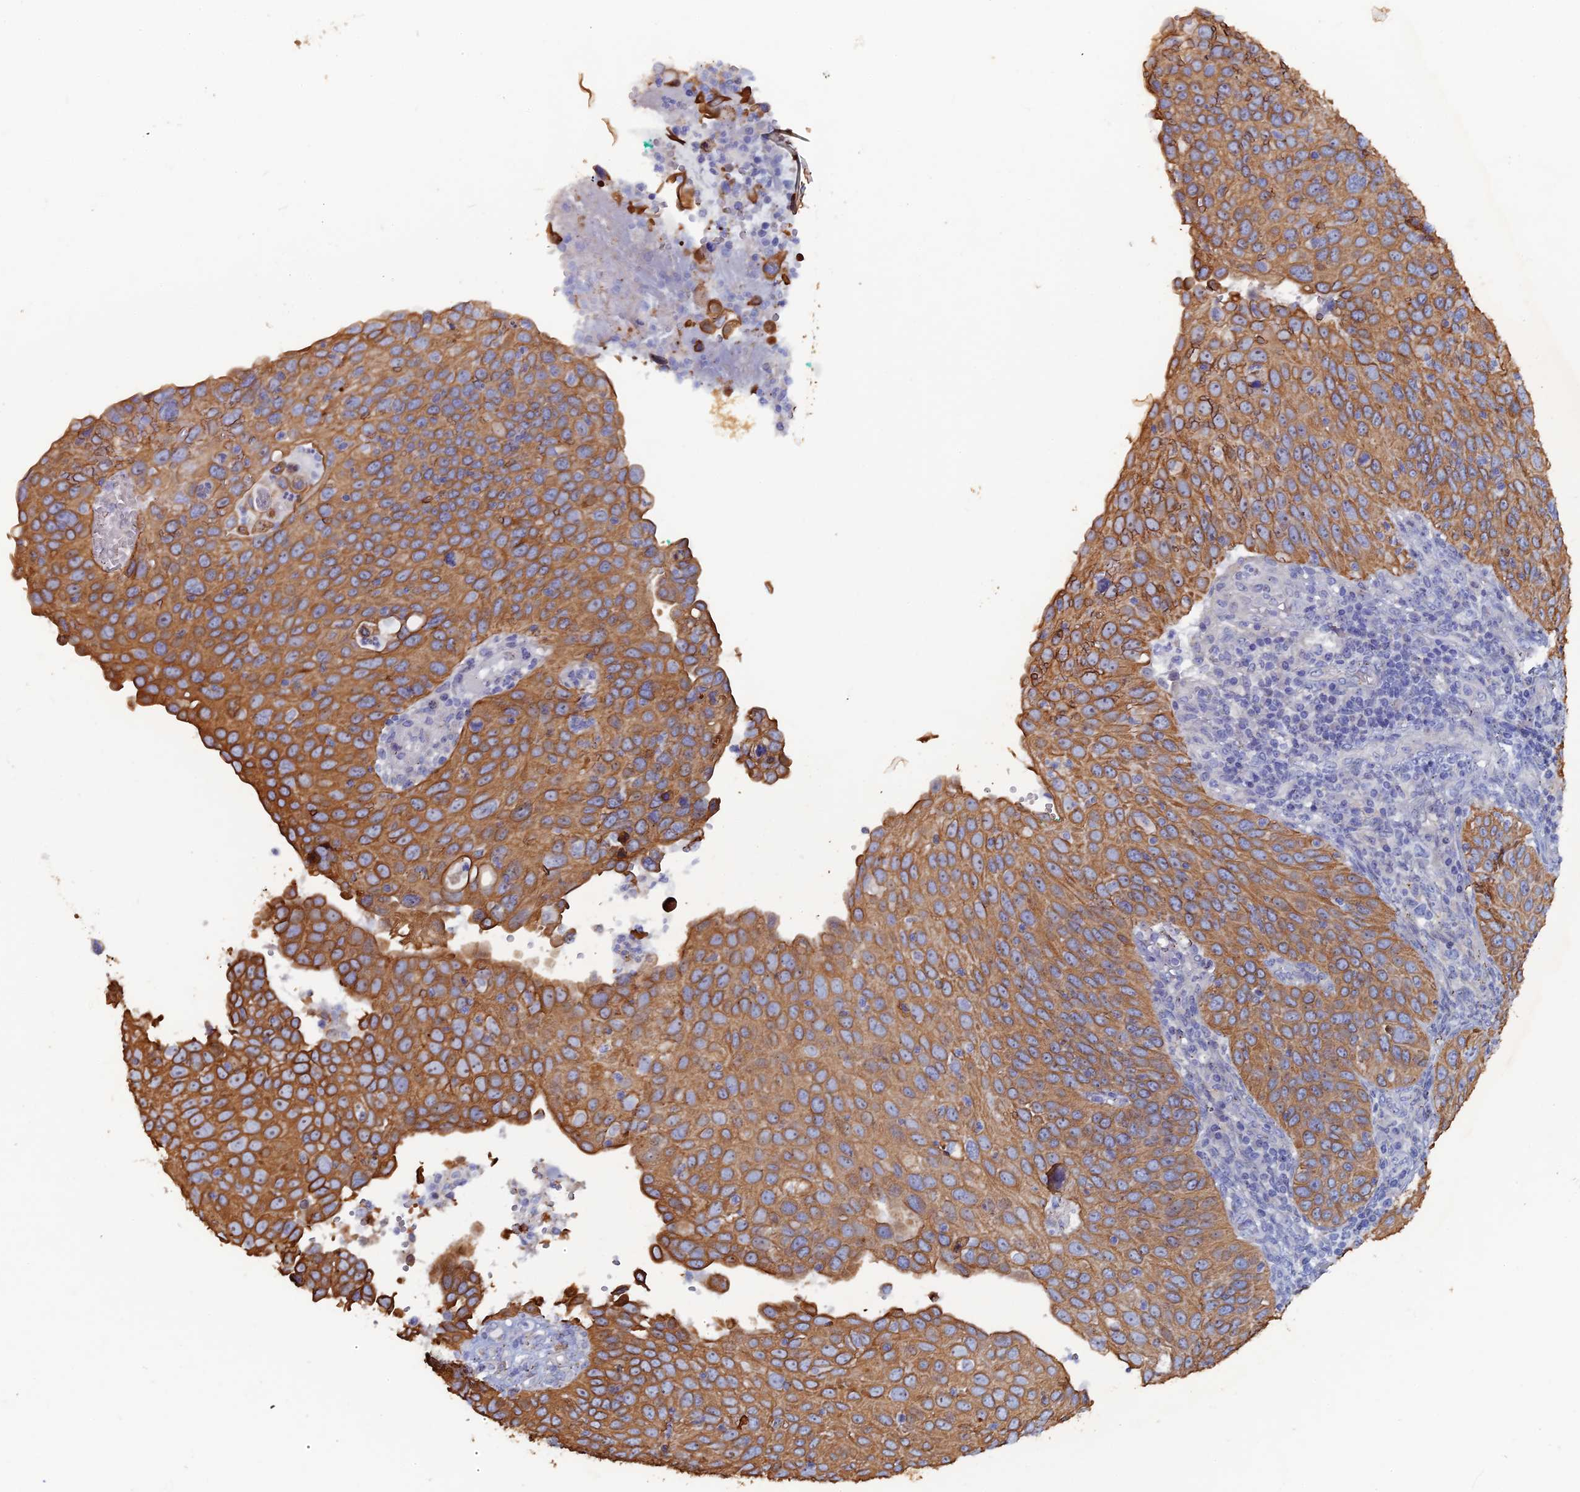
{"staining": {"intensity": "moderate", "quantity": ">75%", "location": "cytoplasmic/membranous"}, "tissue": "cervical cancer", "cell_type": "Tumor cells", "image_type": "cancer", "snomed": [{"axis": "morphology", "description": "Squamous cell carcinoma, NOS"}, {"axis": "topography", "description": "Cervix"}], "caption": "Brown immunohistochemical staining in human squamous cell carcinoma (cervical) displays moderate cytoplasmic/membranous expression in approximately >75% of tumor cells. The protein of interest is stained brown, and the nuclei are stained in blue (DAB (3,3'-diaminobenzidine) IHC with brightfield microscopy, high magnification).", "gene": "SRFBP1", "patient": {"sex": "female", "age": 36}}